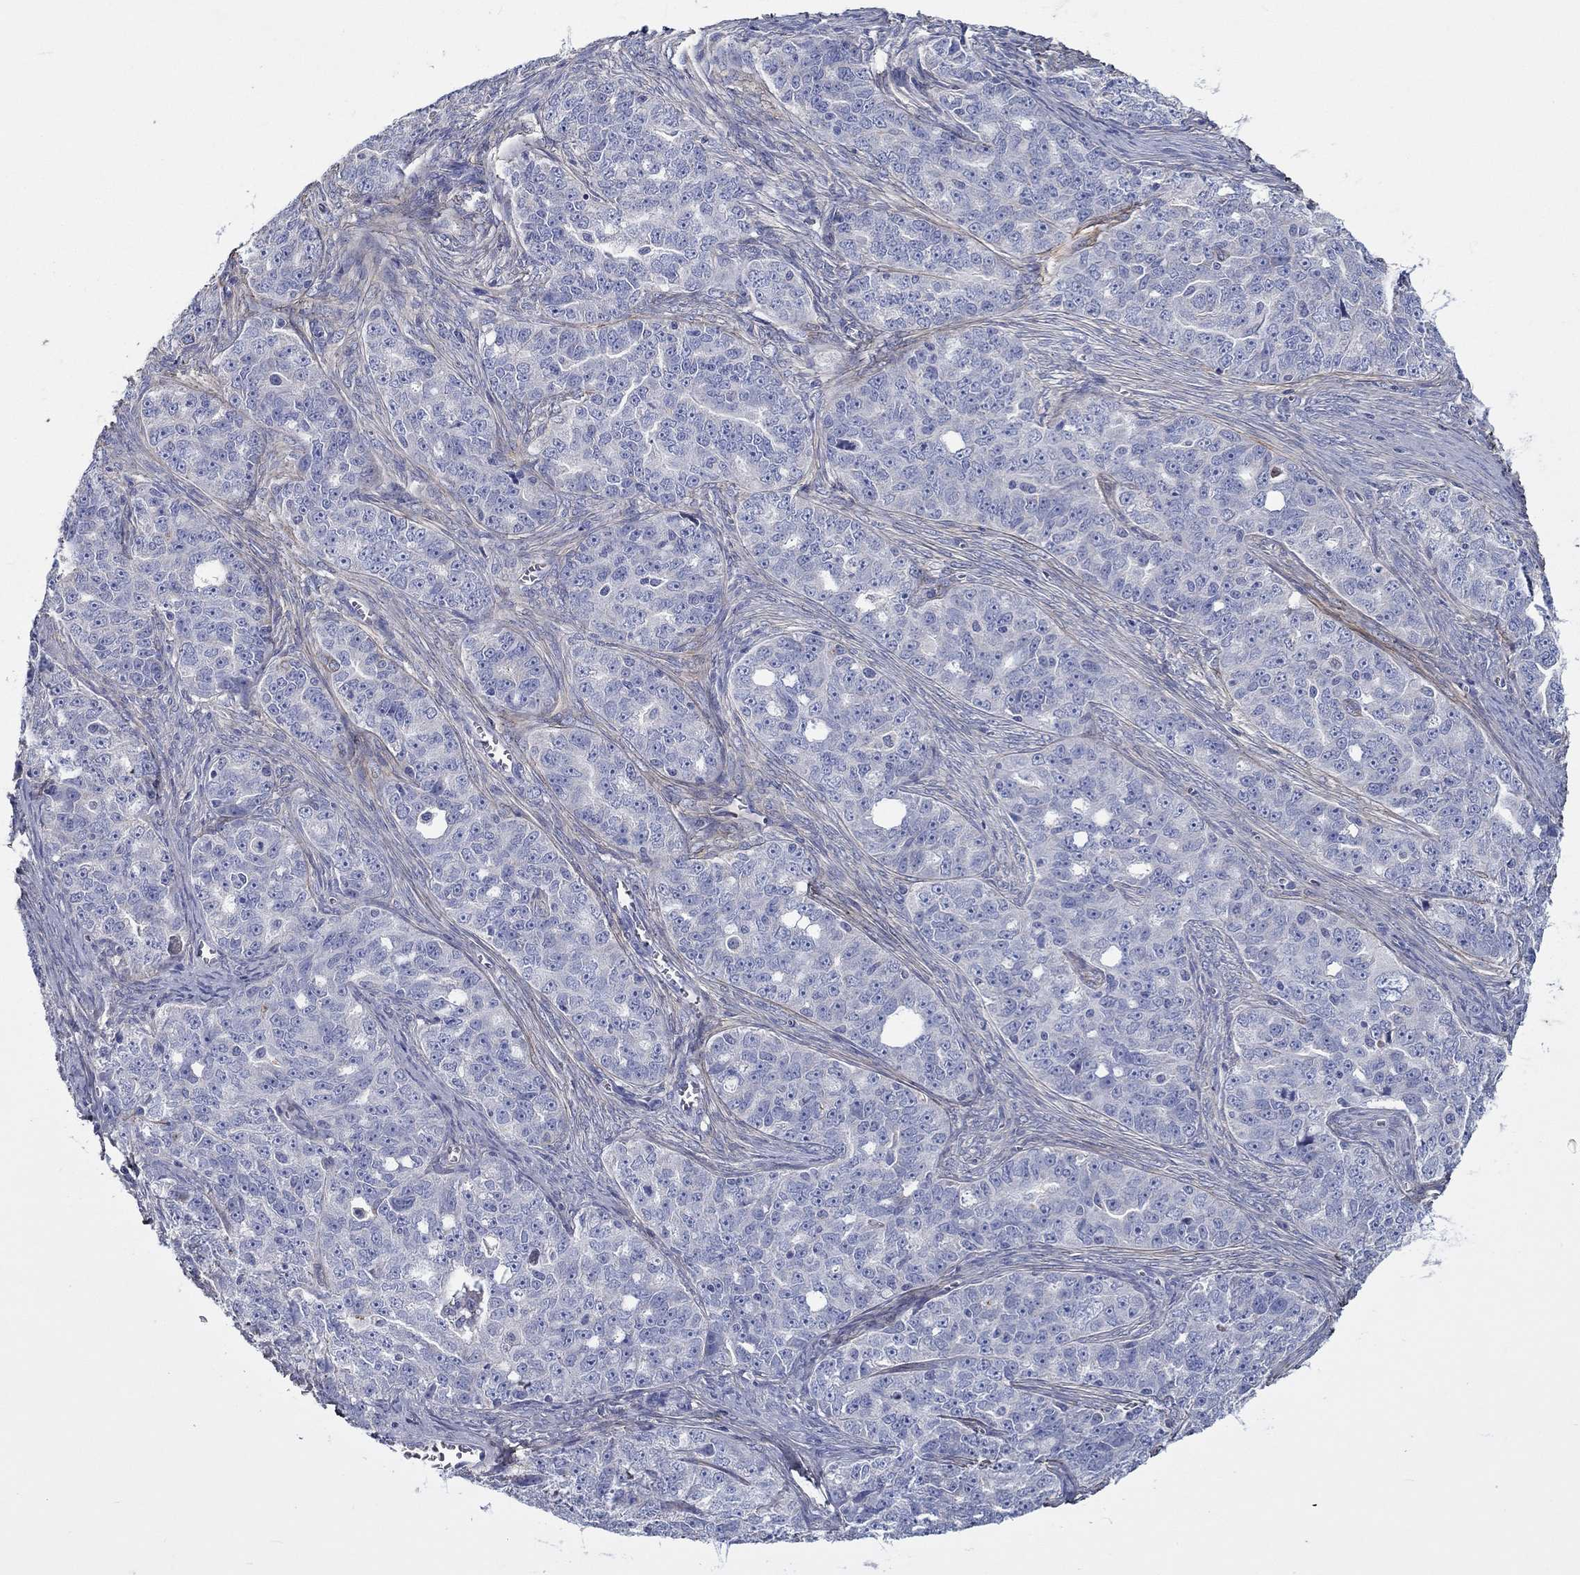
{"staining": {"intensity": "negative", "quantity": "none", "location": "none"}, "tissue": "ovarian cancer", "cell_type": "Tumor cells", "image_type": "cancer", "snomed": [{"axis": "morphology", "description": "Cystadenocarcinoma, serous, NOS"}, {"axis": "topography", "description": "Ovary"}], "caption": "This histopathology image is of serous cystadenocarcinoma (ovarian) stained with immunohistochemistry (IHC) to label a protein in brown with the nuclei are counter-stained blue. There is no expression in tumor cells.", "gene": "TGFBI", "patient": {"sex": "female", "age": 51}}